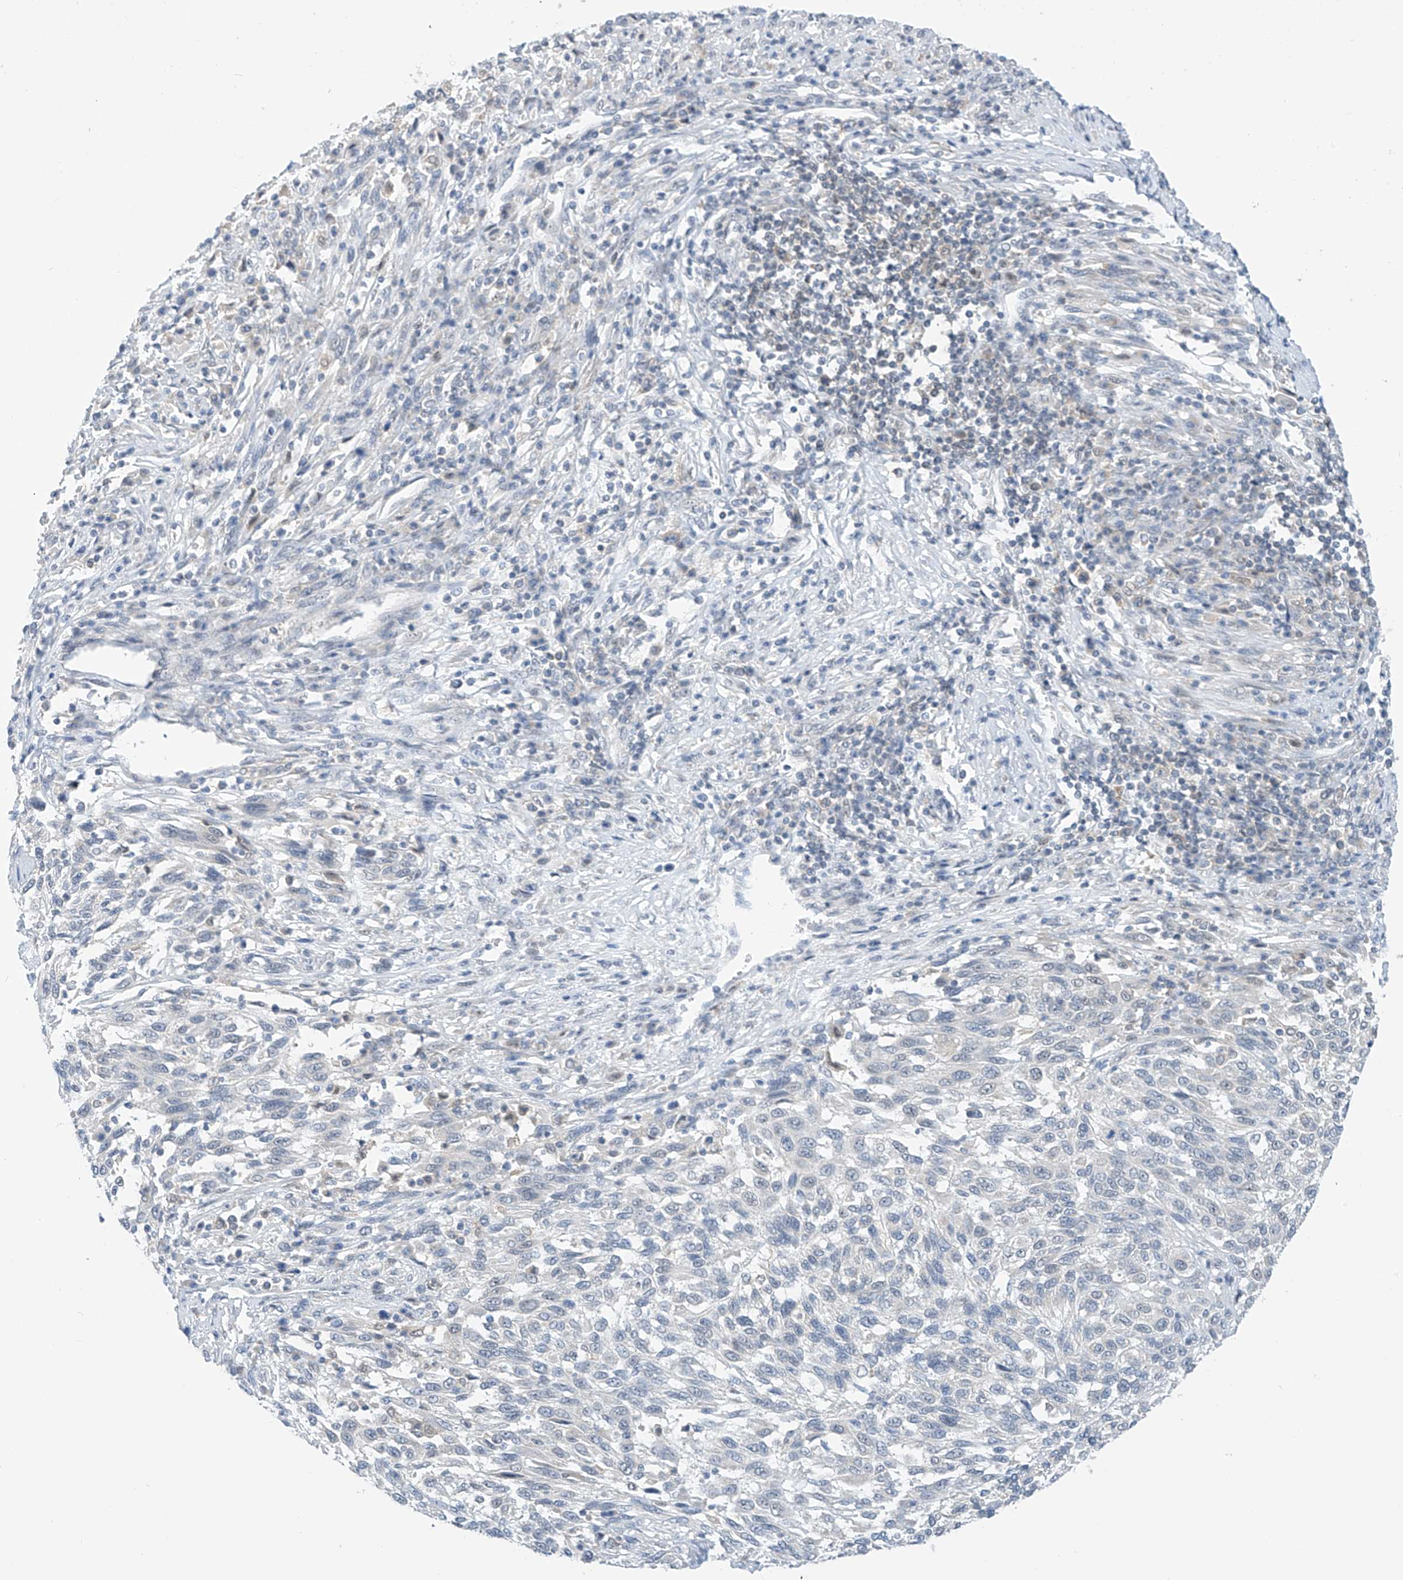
{"staining": {"intensity": "negative", "quantity": "none", "location": "none"}, "tissue": "melanoma", "cell_type": "Tumor cells", "image_type": "cancer", "snomed": [{"axis": "morphology", "description": "Malignant melanoma, Metastatic site"}, {"axis": "topography", "description": "Lymph node"}], "caption": "An image of human melanoma is negative for staining in tumor cells.", "gene": "APLF", "patient": {"sex": "male", "age": 61}}